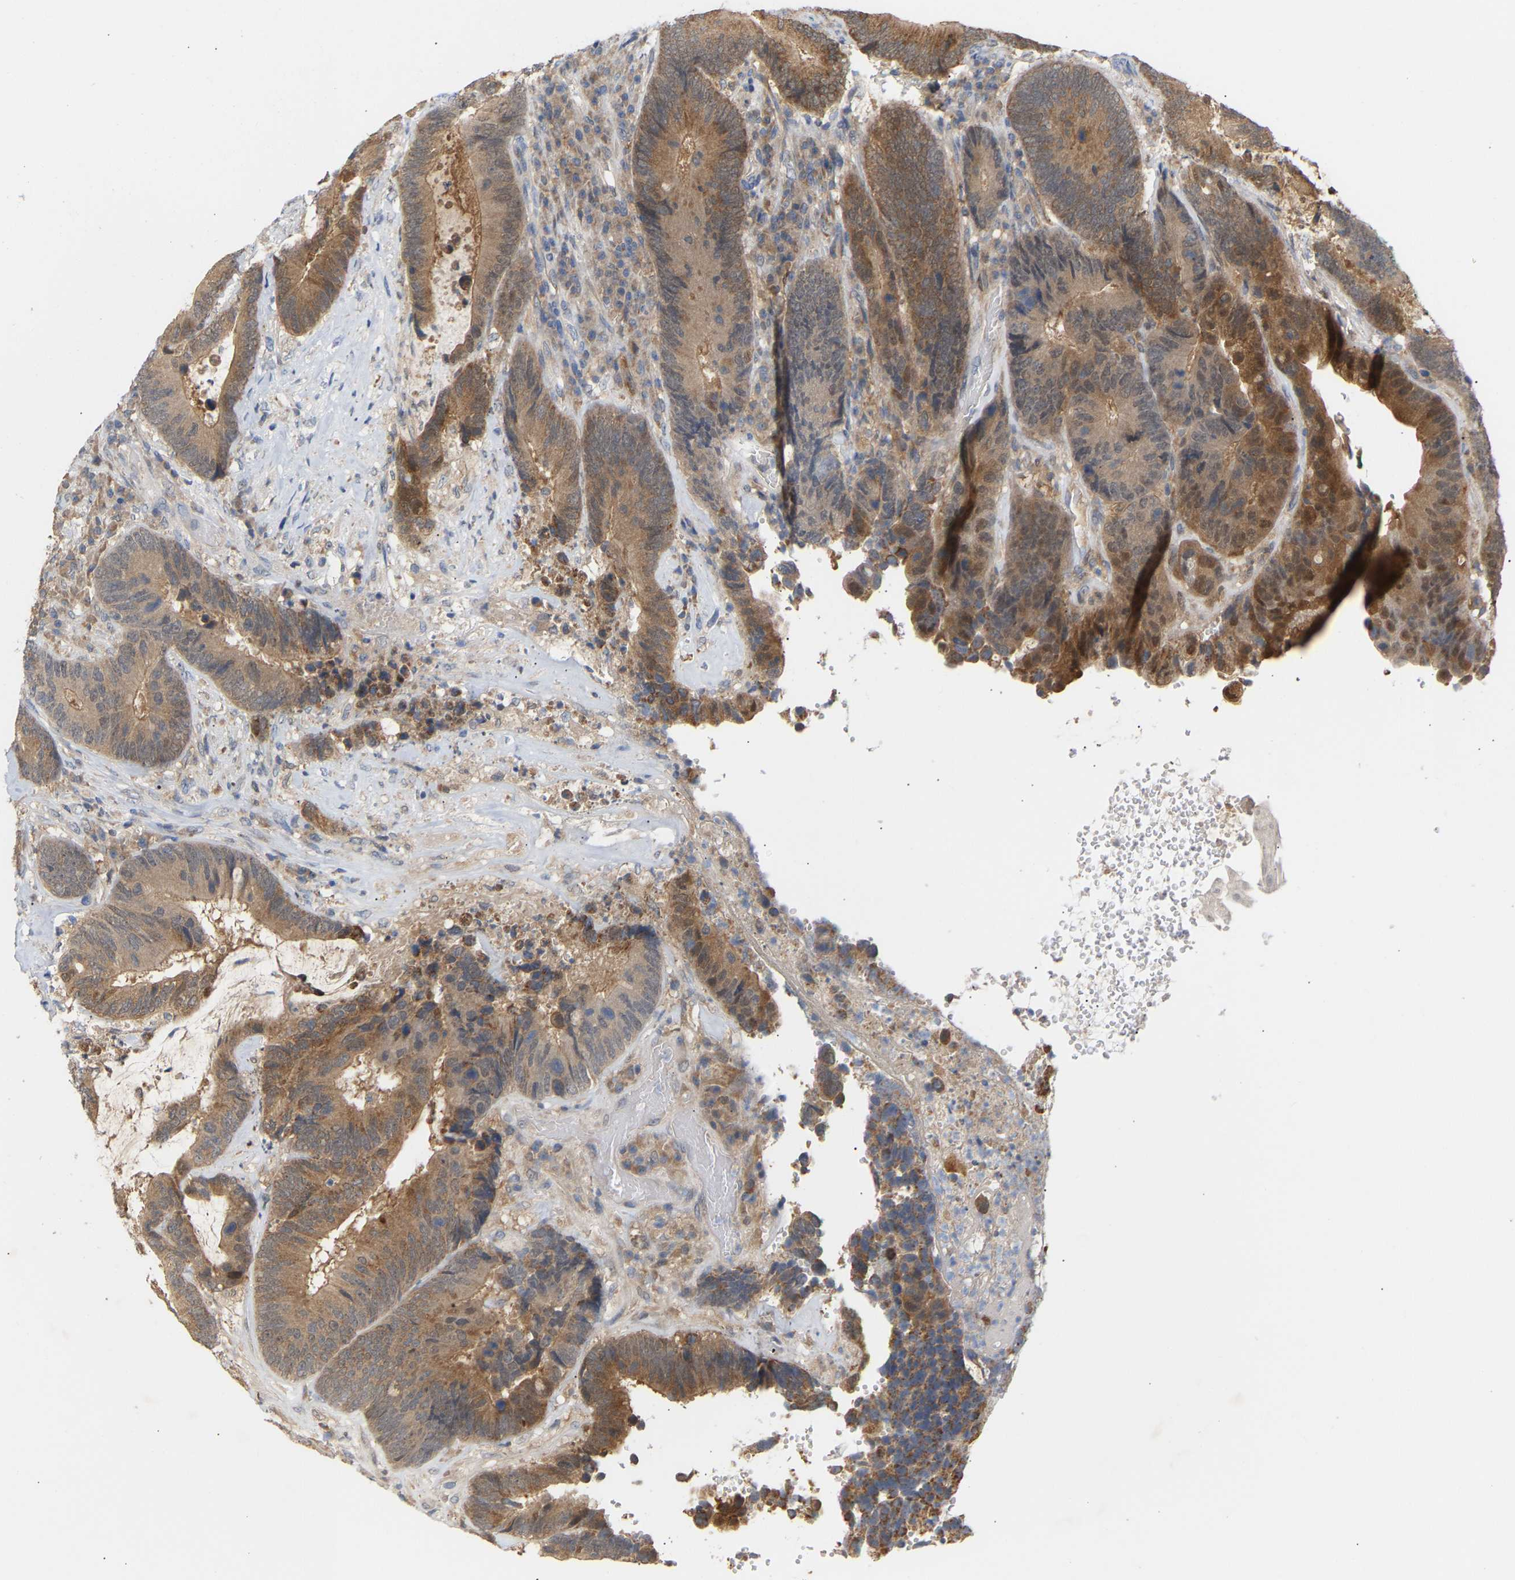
{"staining": {"intensity": "moderate", "quantity": ">75%", "location": "cytoplasmic/membranous"}, "tissue": "colorectal cancer", "cell_type": "Tumor cells", "image_type": "cancer", "snomed": [{"axis": "morphology", "description": "Adenocarcinoma, NOS"}, {"axis": "topography", "description": "Rectum"}], "caption": "Protein positivity by immunohistochemistry (IHC) shows moderate cytoplasmic/membranous staining in approximately >75% of tumor cells in adenocarcinoma (colorectal).", "gene": "TPMT", "patient": {"sex": "female", "age": 89}}